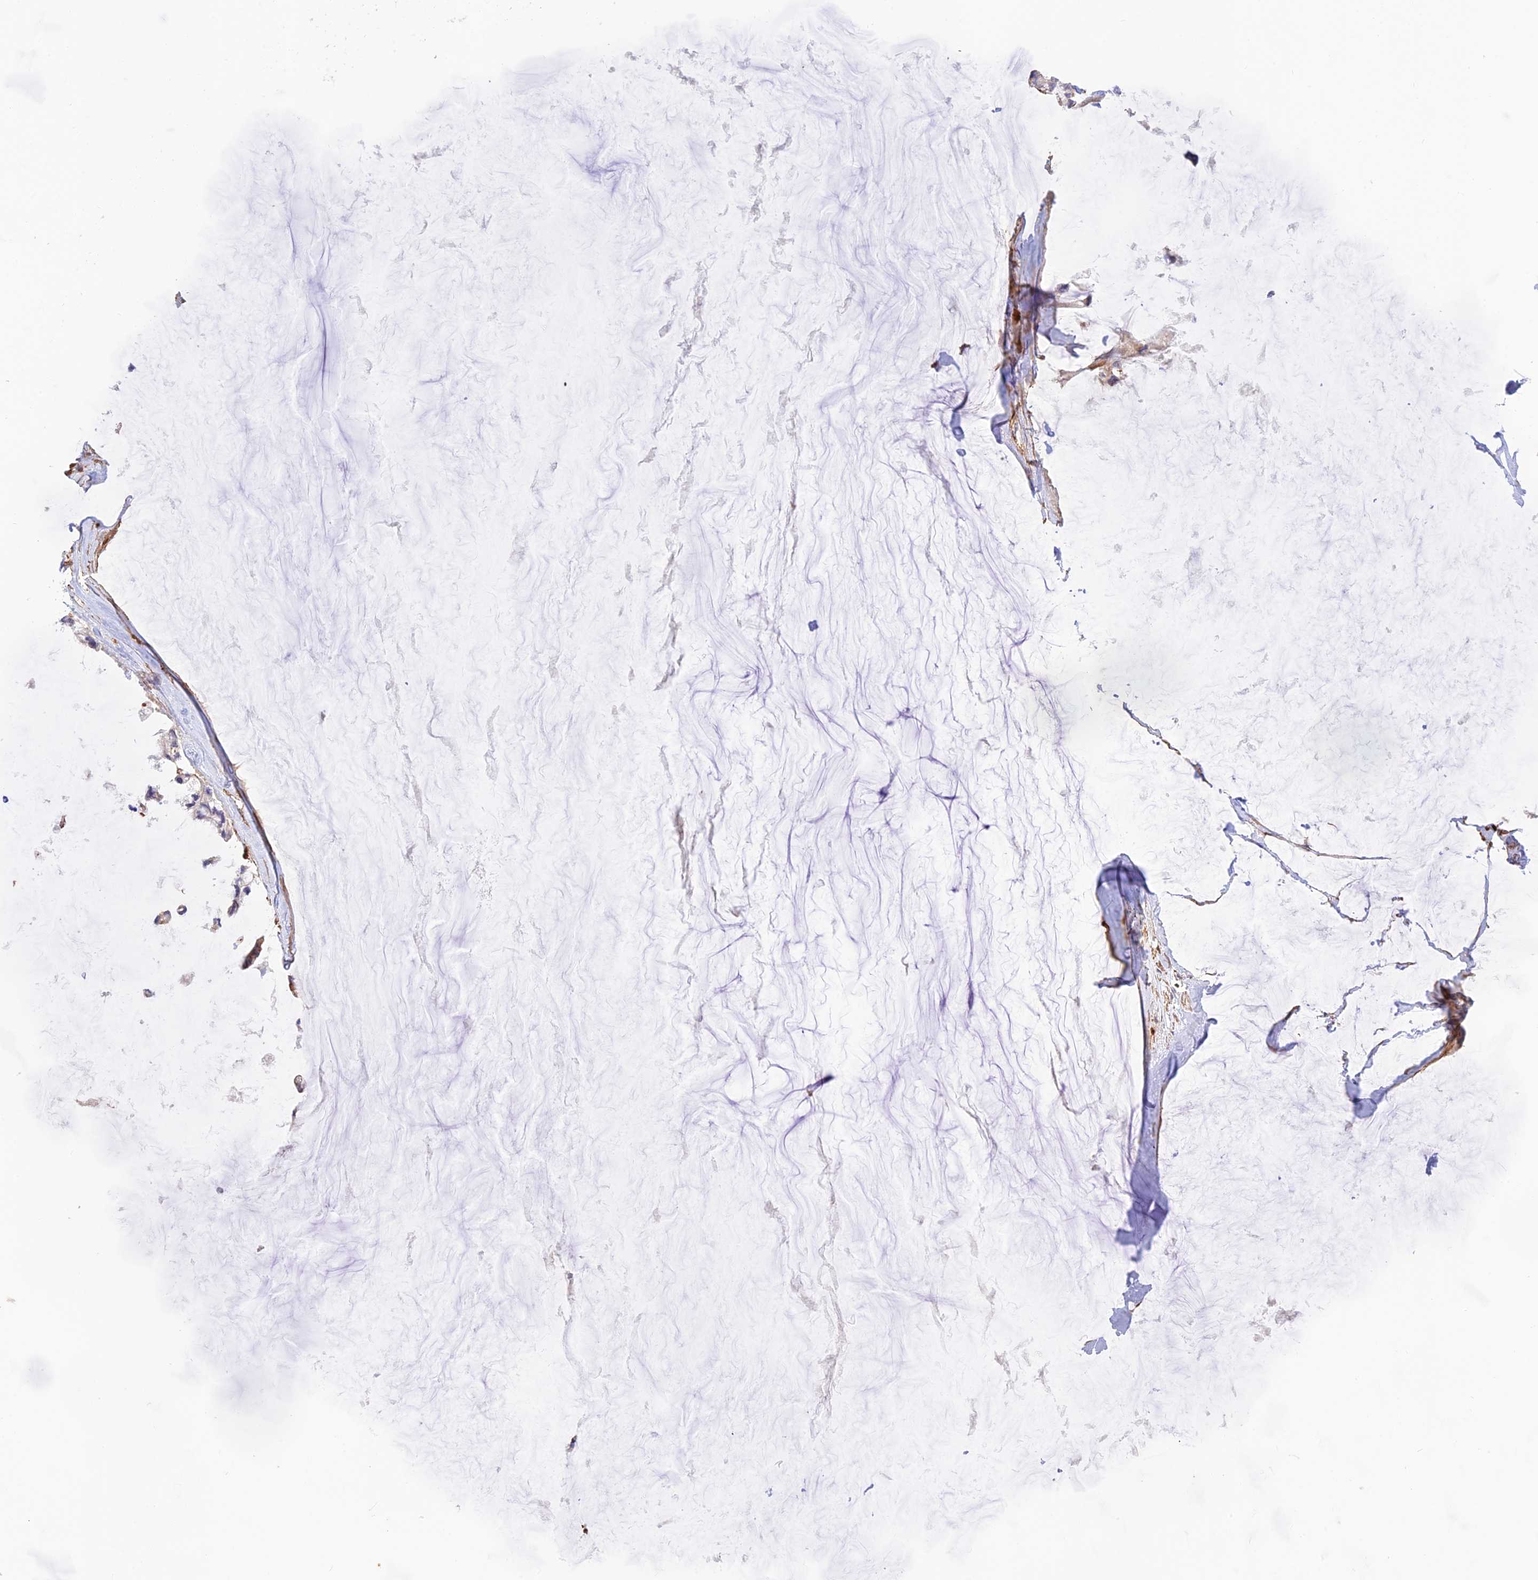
{"staining": {"intensity": "negative", "quantity": "none", "location": "none"}, "tissue": "ovarian cancer", "cell_type": "Tumor cells", "image_type": "cancer", "snomed": [{"axis": "morphology", "description": "Cystadenocarcinoma, mucinous, NOS"}, {"axis": "topography", "description": "Ovary"}], "caption": "This photomicrograph is of ovarian mucinous cystadenocarcinoma stained with IHC to label a protein in brown with the nuclei are counter-stained blue. There is no staining in tumor cells.", "gene": "DENND1C", "patient": {"sex": "female", "age": 39}}